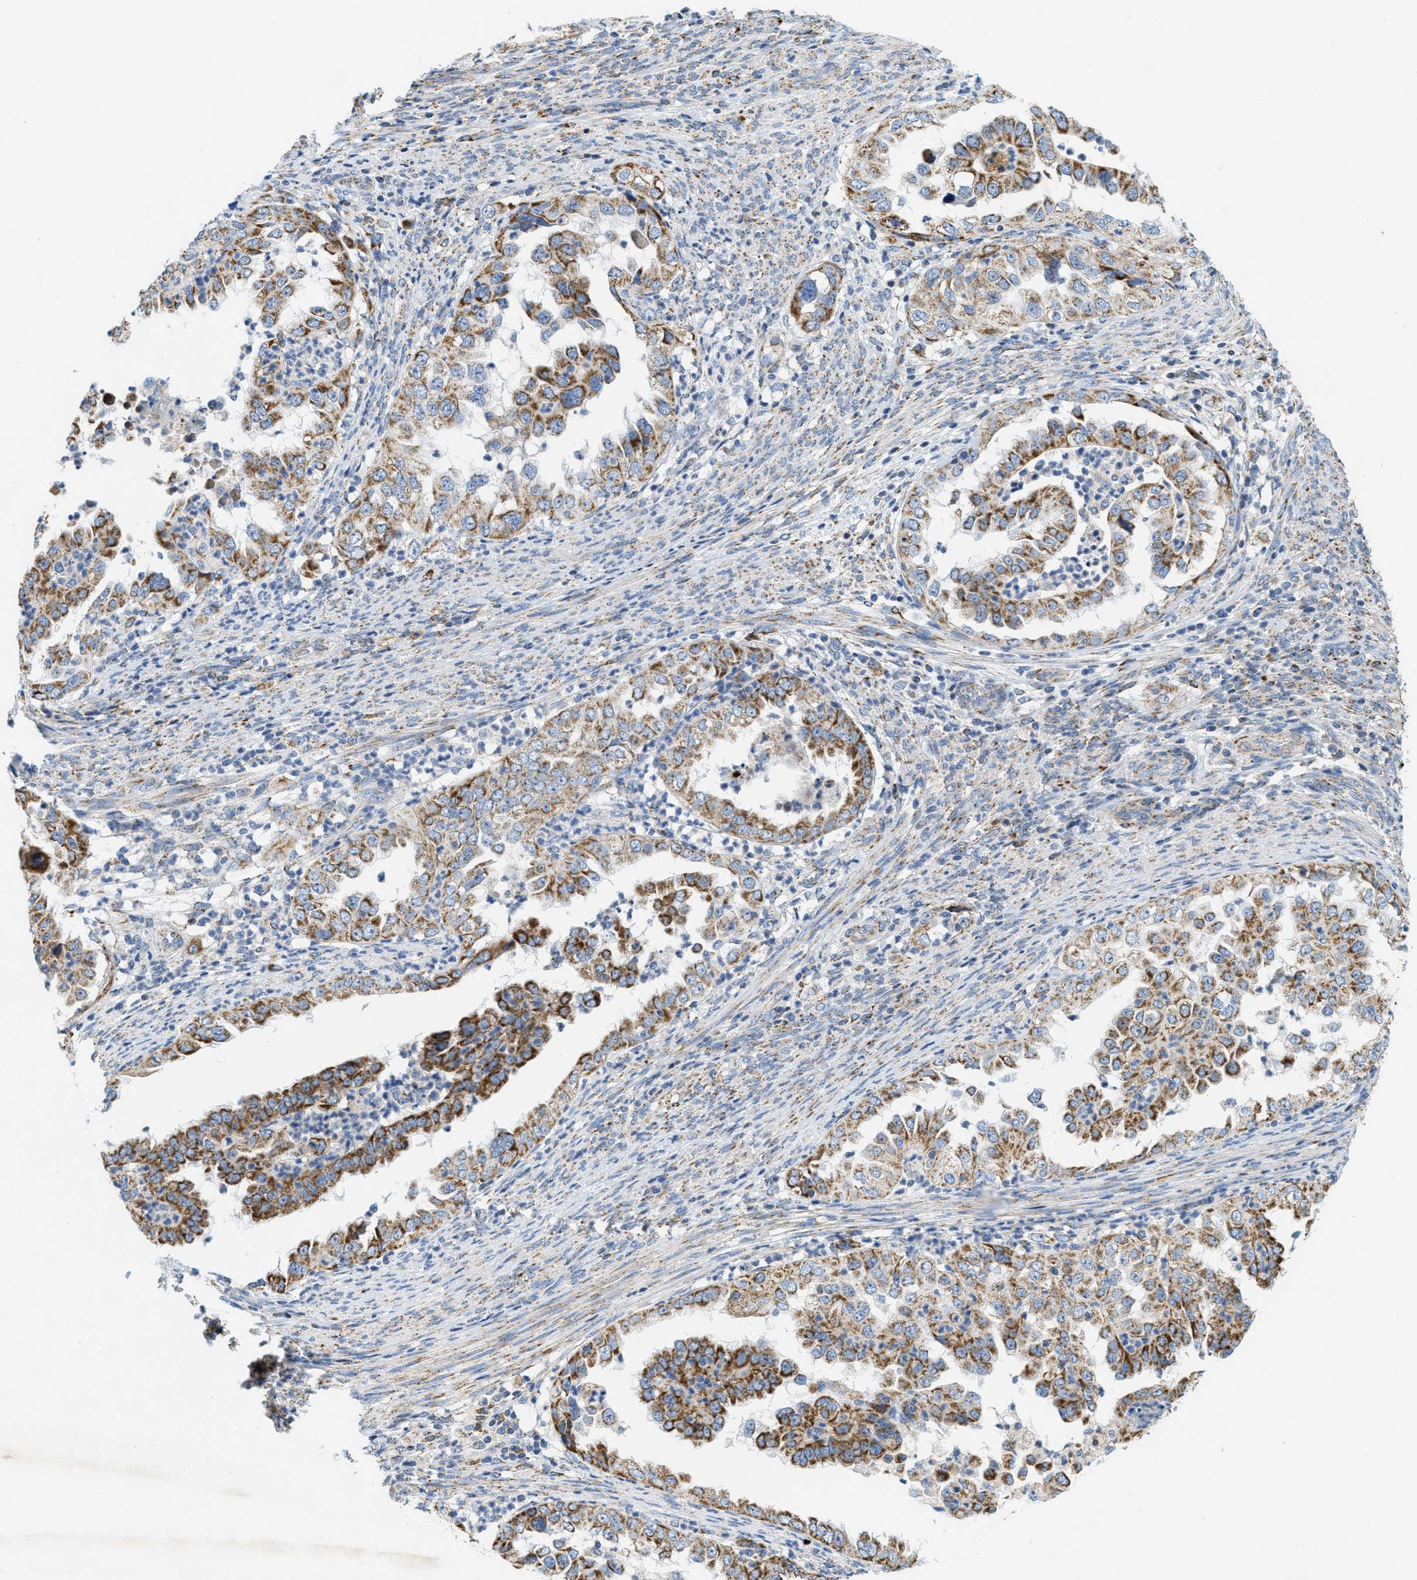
{"staining": {"intensity": "moderate", "quantity": ">75%", "location": "cytoplasmic/membranous"}, "tissue": "endometrial cancer", "cell_type": "Tumor cells", "image_type": "cancer", "snomed": [{"axis": "morphology", "description": "Adenocarcinoma, NOS"}, {"axis": "topography", "description": "Endometrium"}], "caption": "High-power microscopy captured an immunohistochemistry image of endometrial cancer, revealing moderate cytoplasmic/membranous staining in about >75% of tumor cells. The staining was performed using DAB (3,3'-diaminobenzidine) to visualize the protein expression in brown, while the nuclei were stained in blue with hematoxylin (Magnification: 20x).", "gene": "KCNJ5", "patient": {"sex": "female", "age": 85}}